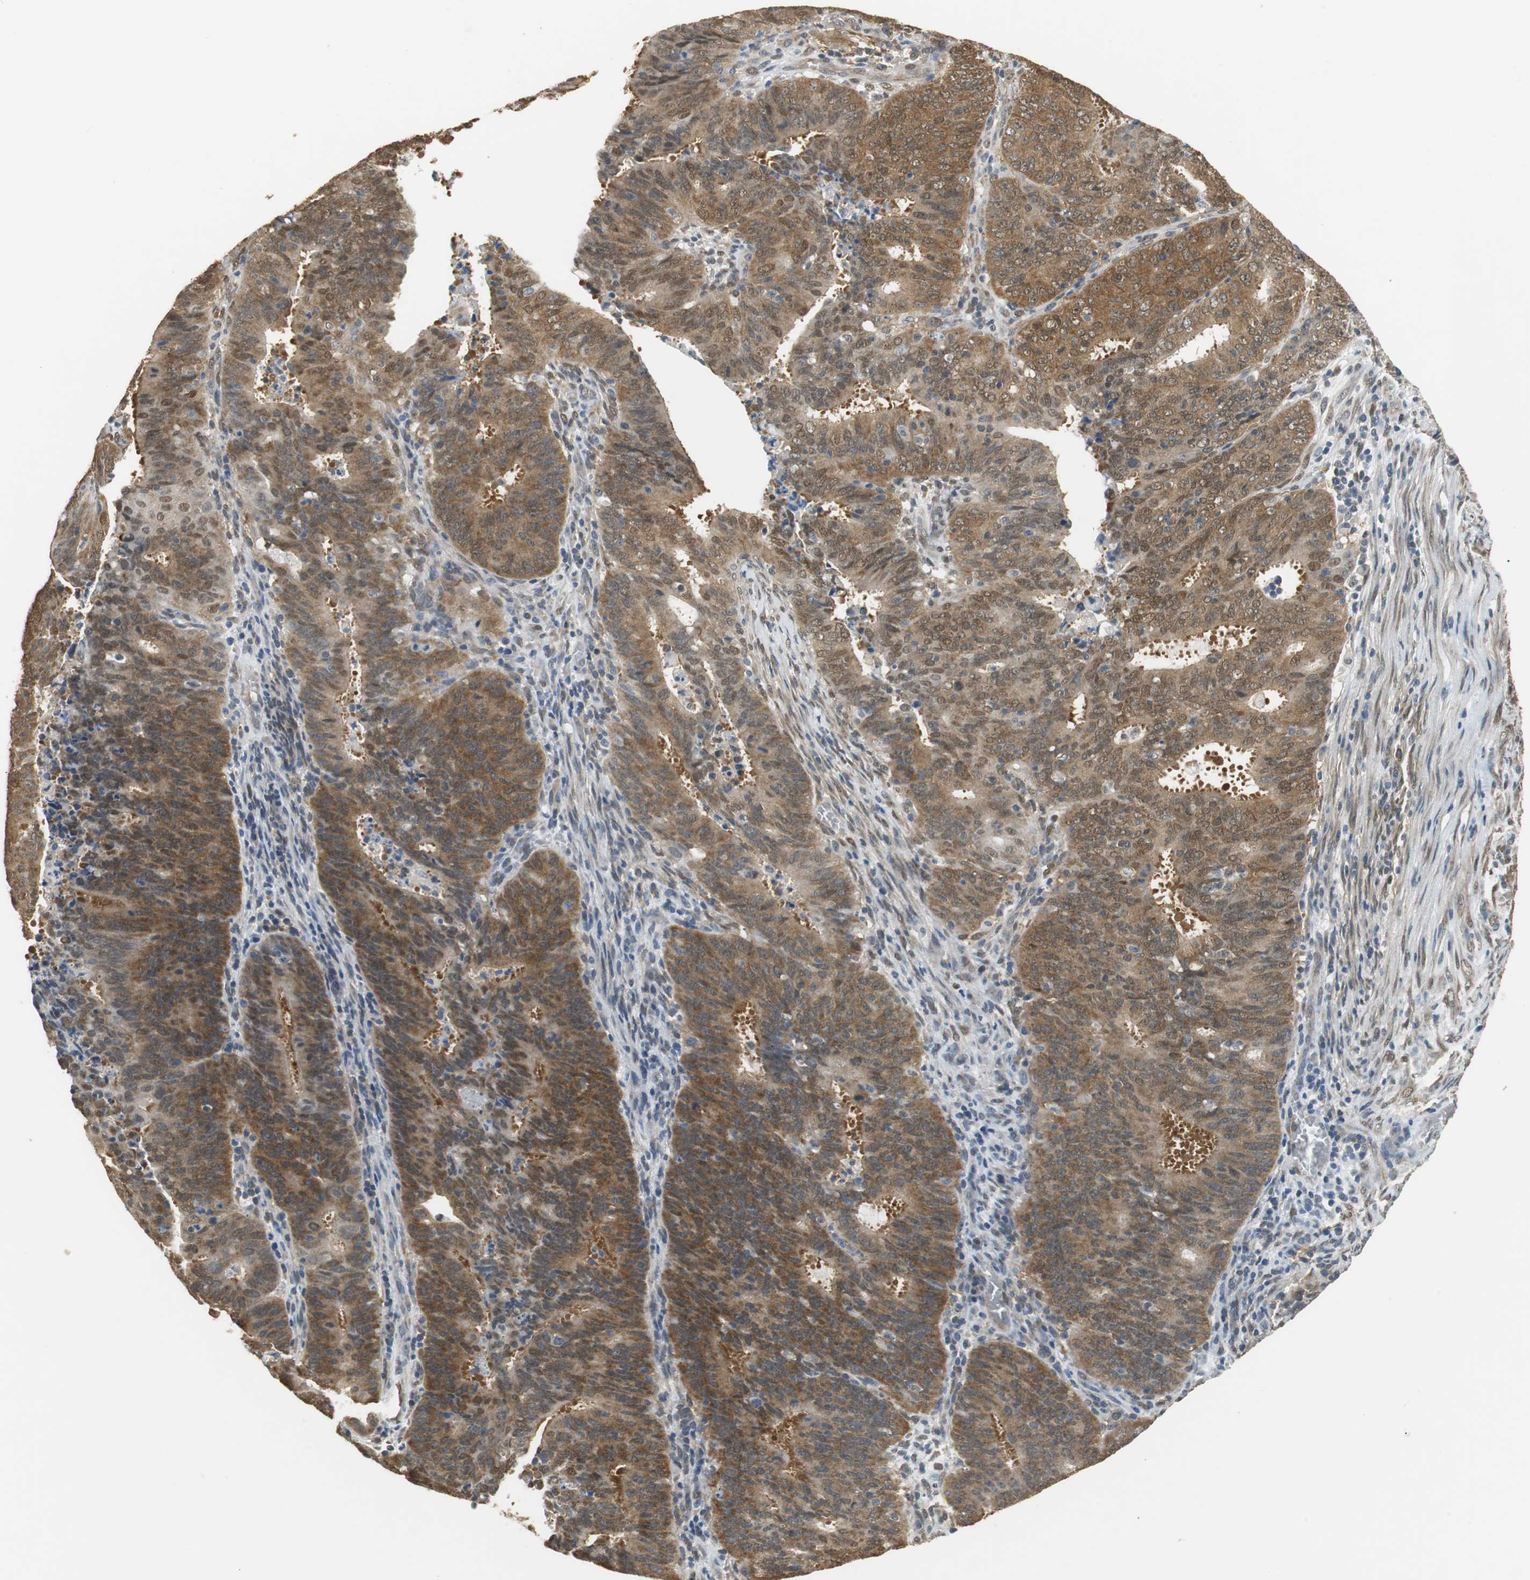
{"staining": {"intensity": "moderate", "quantity": ">75%", "location": "cytoplasmic/membranous,nuclear"}, "tissue": "cervical cancer", "cell_type": "Tumor cells", "image_type": "cancer", "snomed": [{"axis": "morphology", "description": "Adenocarcinoma, NOS"}, {"axis": "topography", "description": "Cervix"}], "caption": "A high-resolution photomicrograph shows immunohistochemistry (IHC) staining of cervical cancer (adenocarcinoma), which displays moderate cytoplasmic/membranous and nuclear staining in about >75% of tumor cells. (DAB = brown stain, brightfield microscopy at high magnification).", "gene": "UBQLN2", "patient": {"sex": "female", "age": 44}}